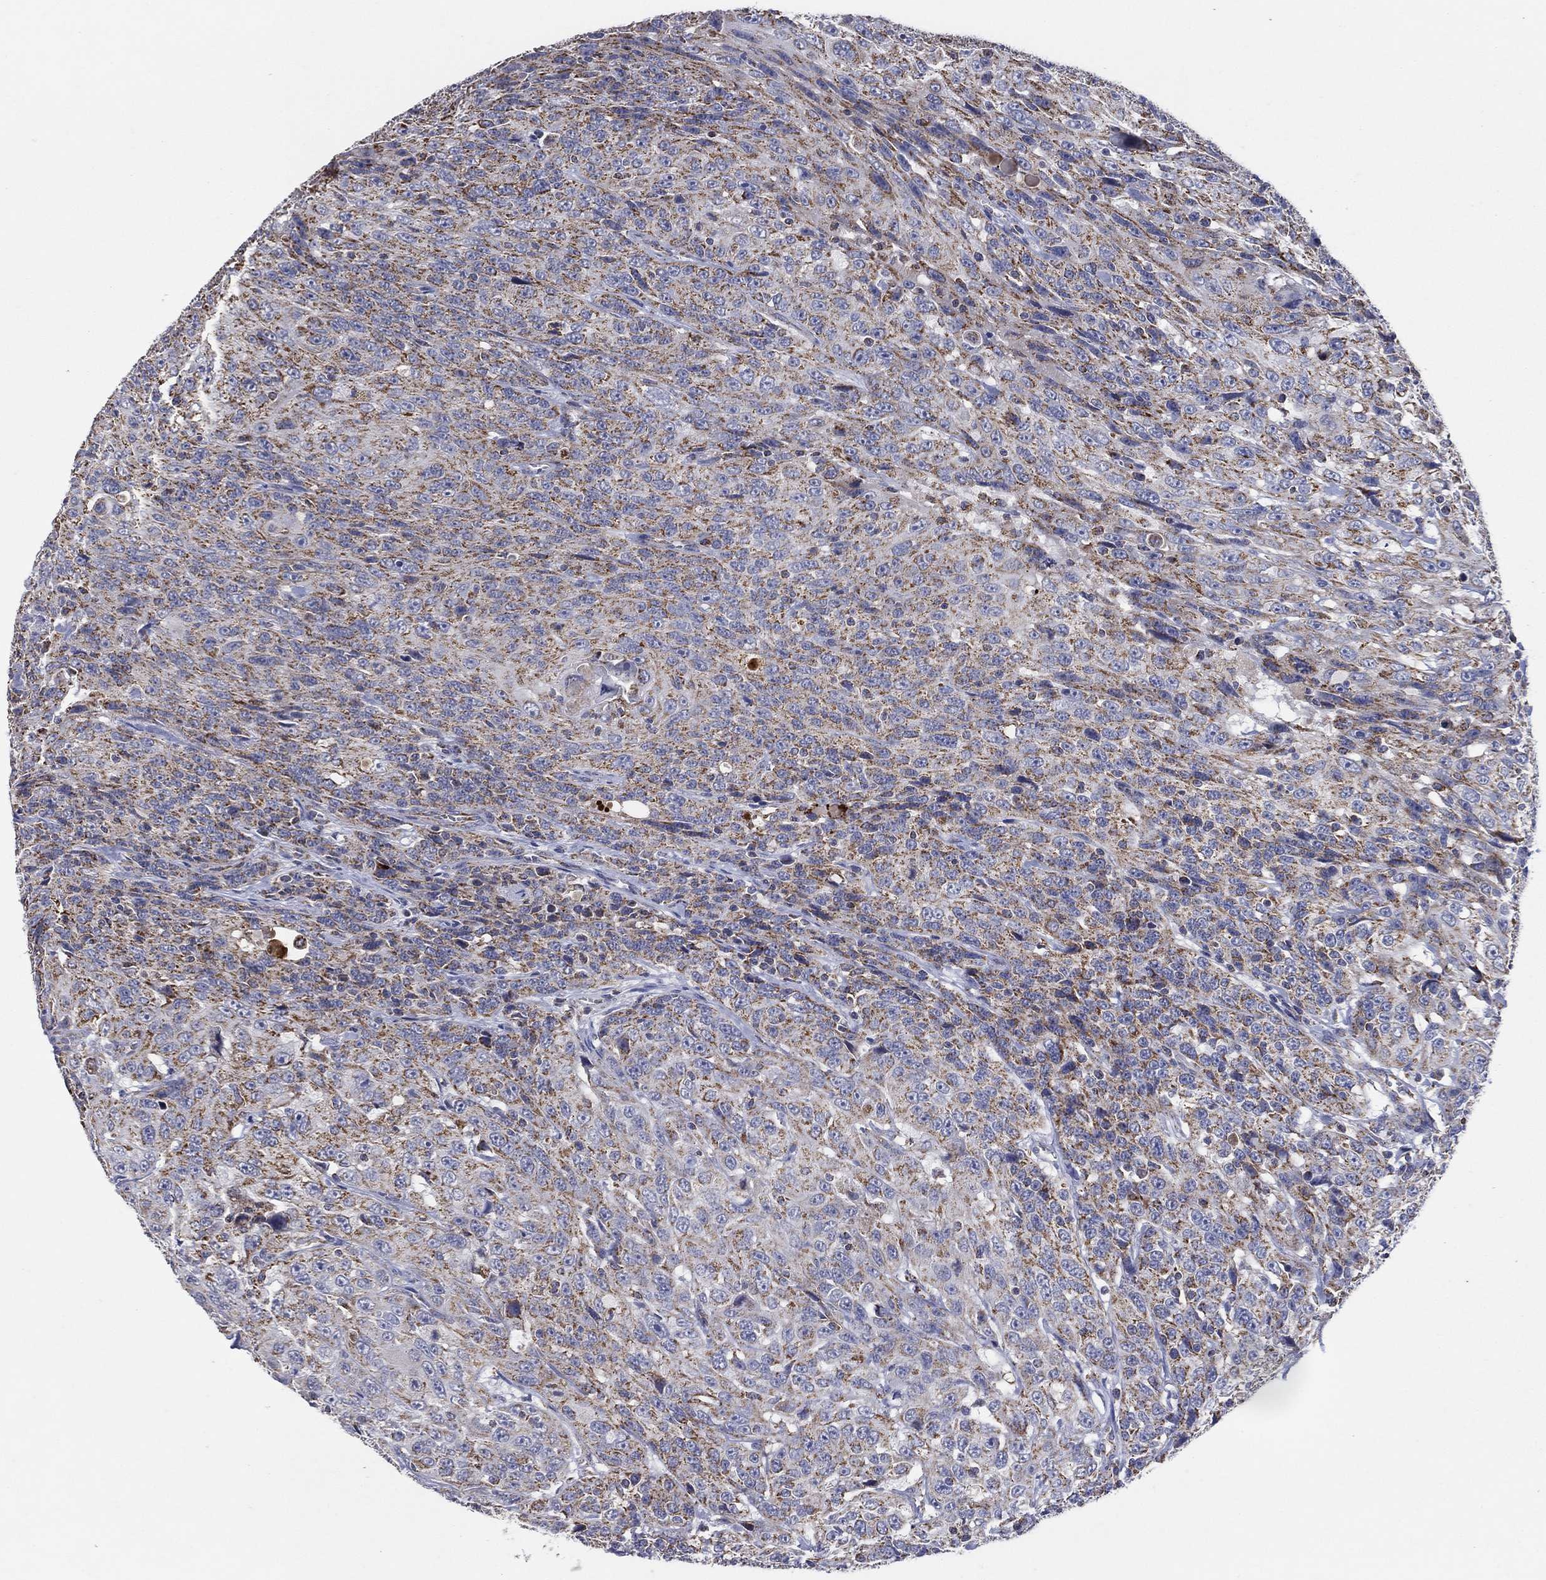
{"staining": {"intensity": "strong", "quantity": "25%-75%", "location": "cytoplasmic/membranous"}, "tissue": "urothelial cancer", "cell_type": "Tumor cells", "image_type": "cancer", "snomed": [{"axis": "morphology", "description": "Urothelial carcinoma, NOS"}, {"axis": "morphology", "description": "Urothelial carcinoma, High grade"}, {"axis": "topography", "description": "Urinary bladder"}], "caption": "There is high levels of strong cytoplasmic/membranous positivity in tumor cells of high-grade urothelial carcinoma, as demonstrated by immunohistochemical staining (brown color).", "gene": "C9orf85", "patient": {"sex": "female", "age": 73}}